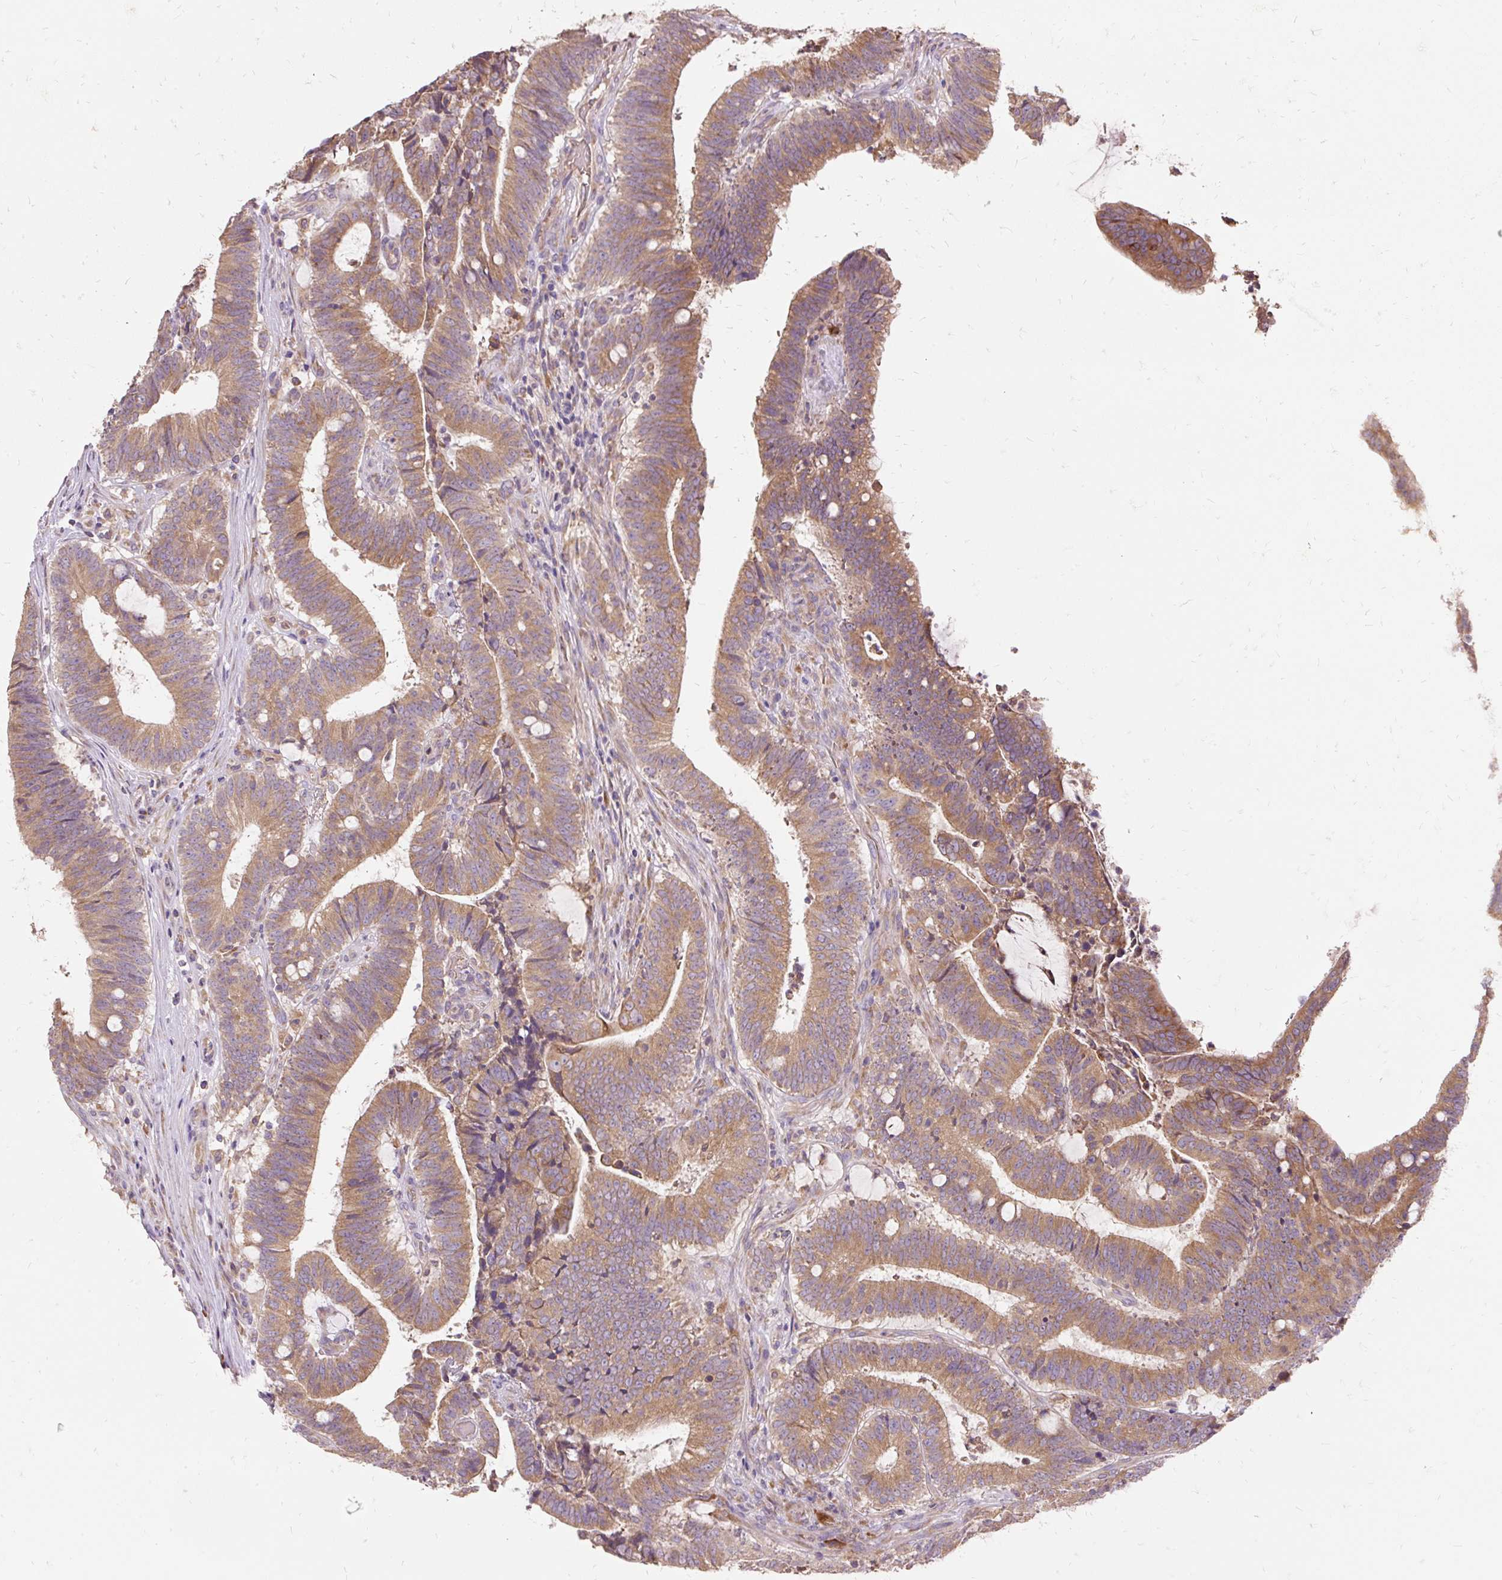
{"staining": {"intensity": "moderate", "quantity": ">75%", "location": "cytoplasmic/membranous"}, "tissue": "colorectal cancer", "cell_type": "Tumor cells", "image_type": "cancer", "snomed": [{"axis": "morphology", "description": "Adenocarcinoma, NOS"}, {"axis": "topography", "description": "Colon"}], "caption": "Brown immunohistochemical staining in human colorectal adenocarcinoma displays moderate cytoplasmic/membranous positivity in about >75% of tumor cells. (DAB (3,3'-diaminobenzidine) IHC, brown staining for protein, blue staining for nuclei).", "gene": "SEC63", "patient": {"sex": "female", "age": 43}}